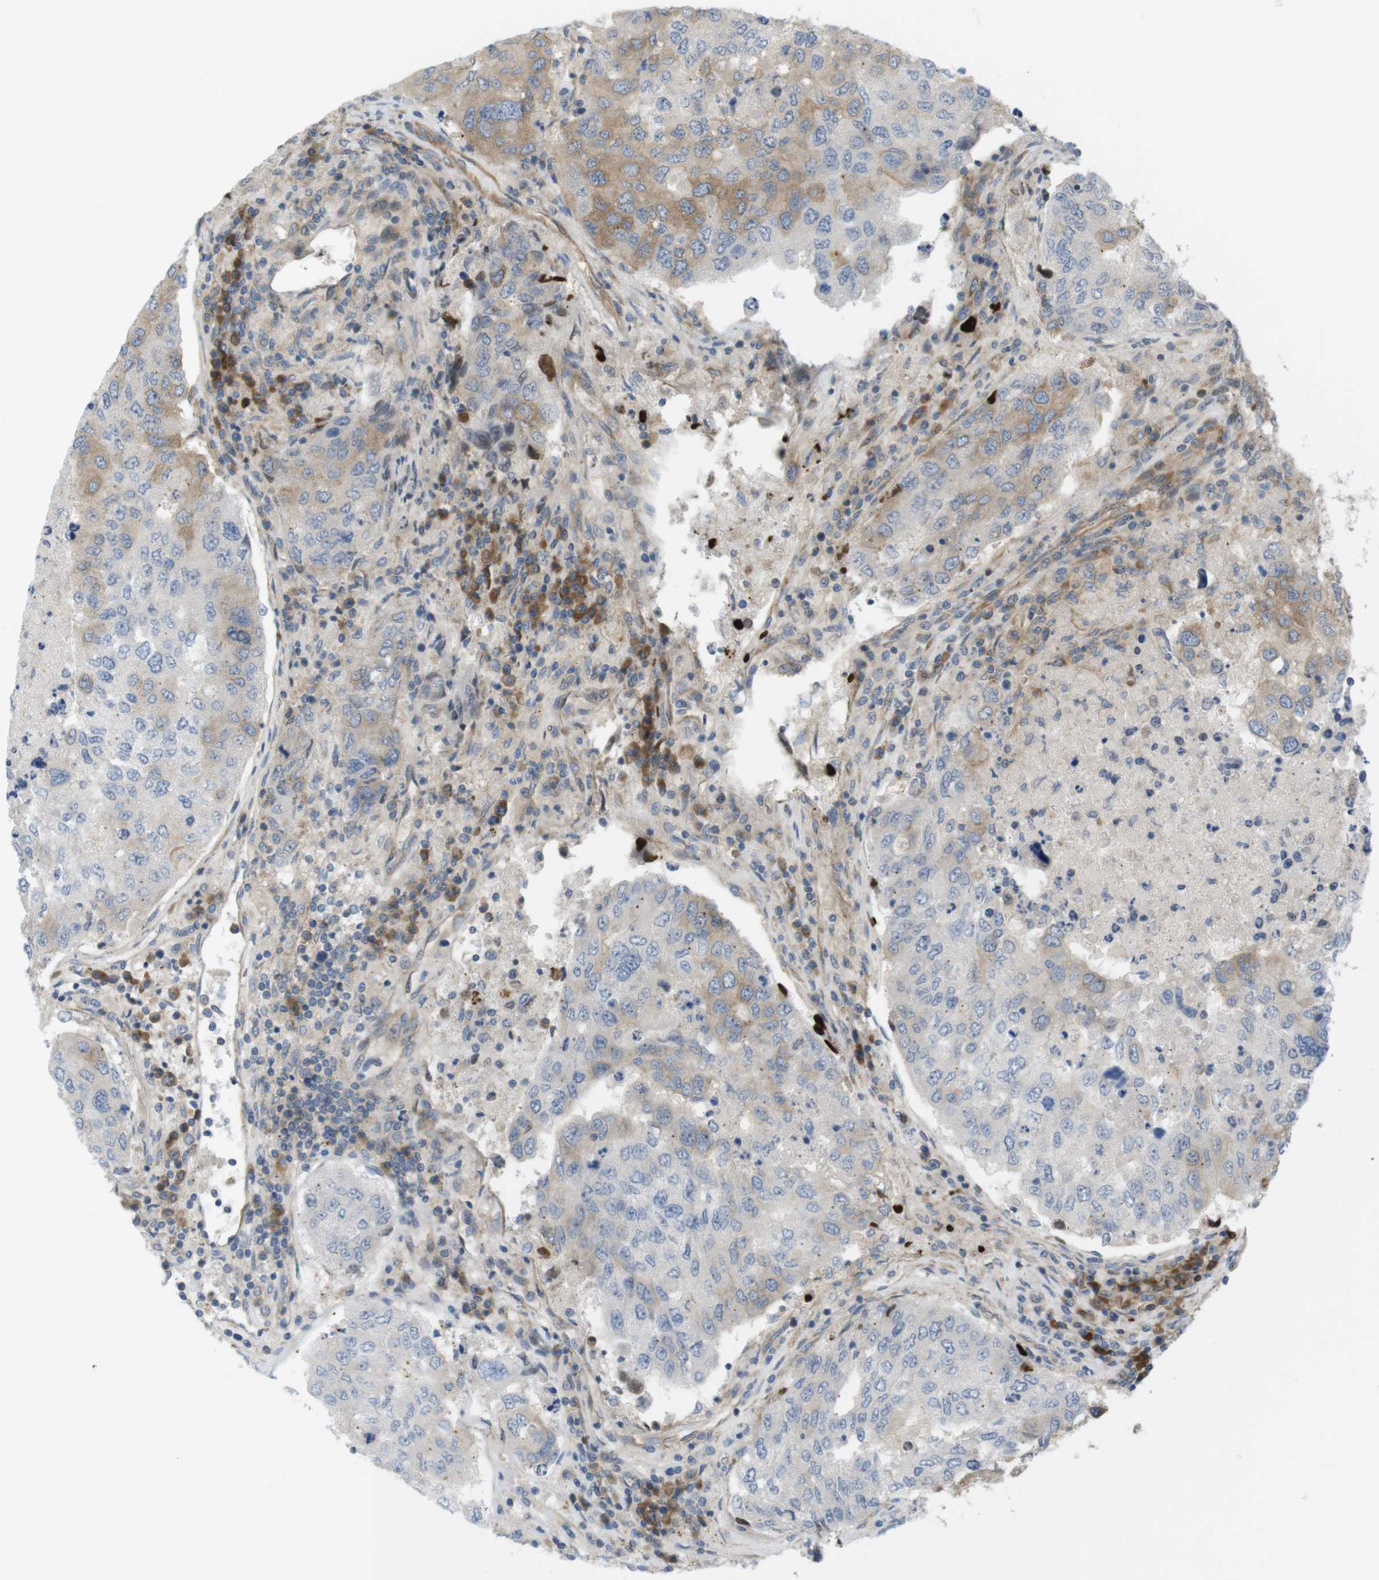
{"staining": {"intensity": "moderate", "quantity": "25%-75%", "location": "cytoplasmic/membranous"}, "tissue": "urothelial cancer", "cell_type": "Tumor cells", "image_type": "cancer", "snomed": [{"axis": "morphology", "description": "Urothelial carcinoma, High grade"}, {"axis": "topography", "description": "Lymph node"}, {"axis": "topography", "description": "Urinary bladder"}], "caption": "About 25%-75% of tumor cells in human high-grade urothelial carcinoma demonstrate moderate cytoplasmic/membranous protein positivity as visualized by brown immunohistochemical staining.", "gene": "GJC3", "patient": {"sex": "male", "age": 51}}